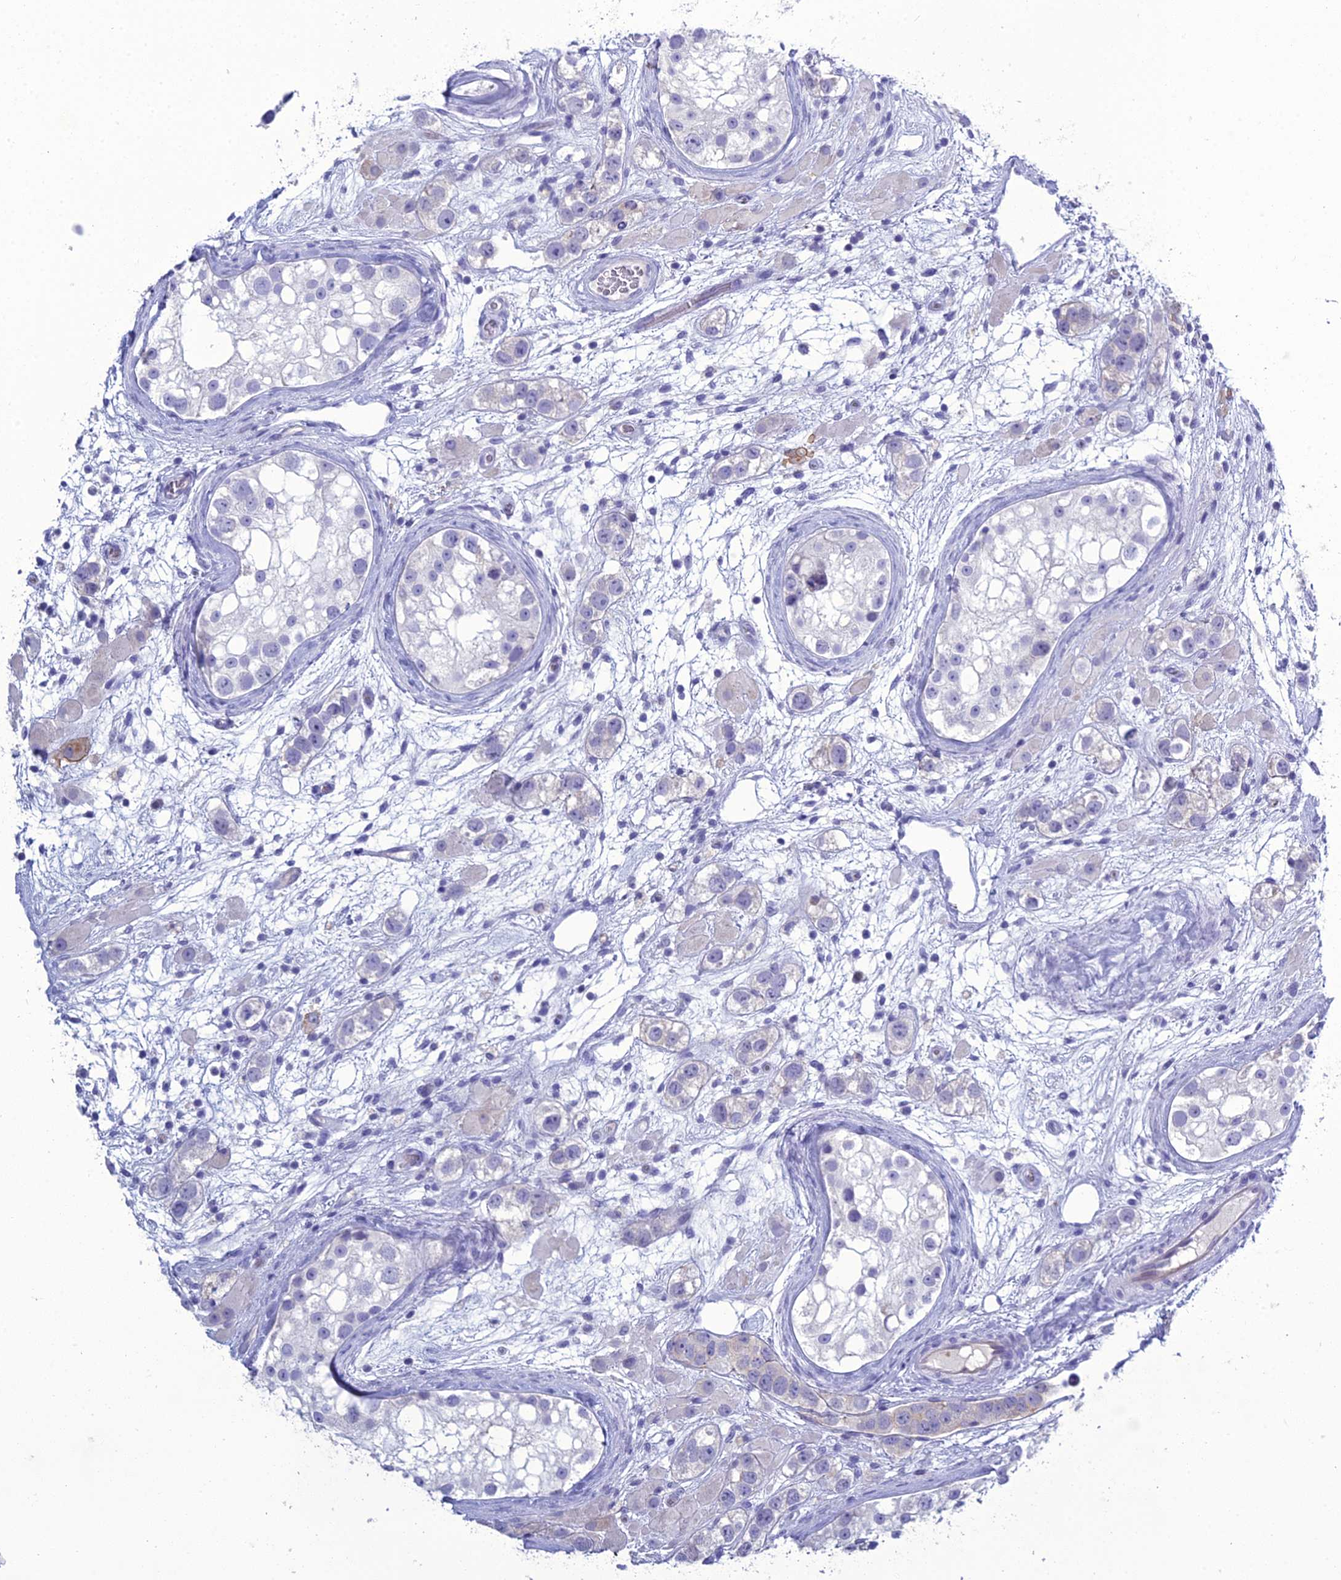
{"staining": {"intensity": "negative", "quantity": "none", "location": "none"}, "tissue": "testis cancer", "cell_type": "Tumor cells", "image_type": "cancer", "snomed": [{"axis": "morphology", "description": "Seminoma, NOS"}, {"axis": "topography", "description": "Testis"}], "caption": "Immunohistochemistry (IHC) of seminoma (testis) exhibits no positivity in tumor cells.", "gene": "ACE", "patient": {"sex": "male", "age": 28}}